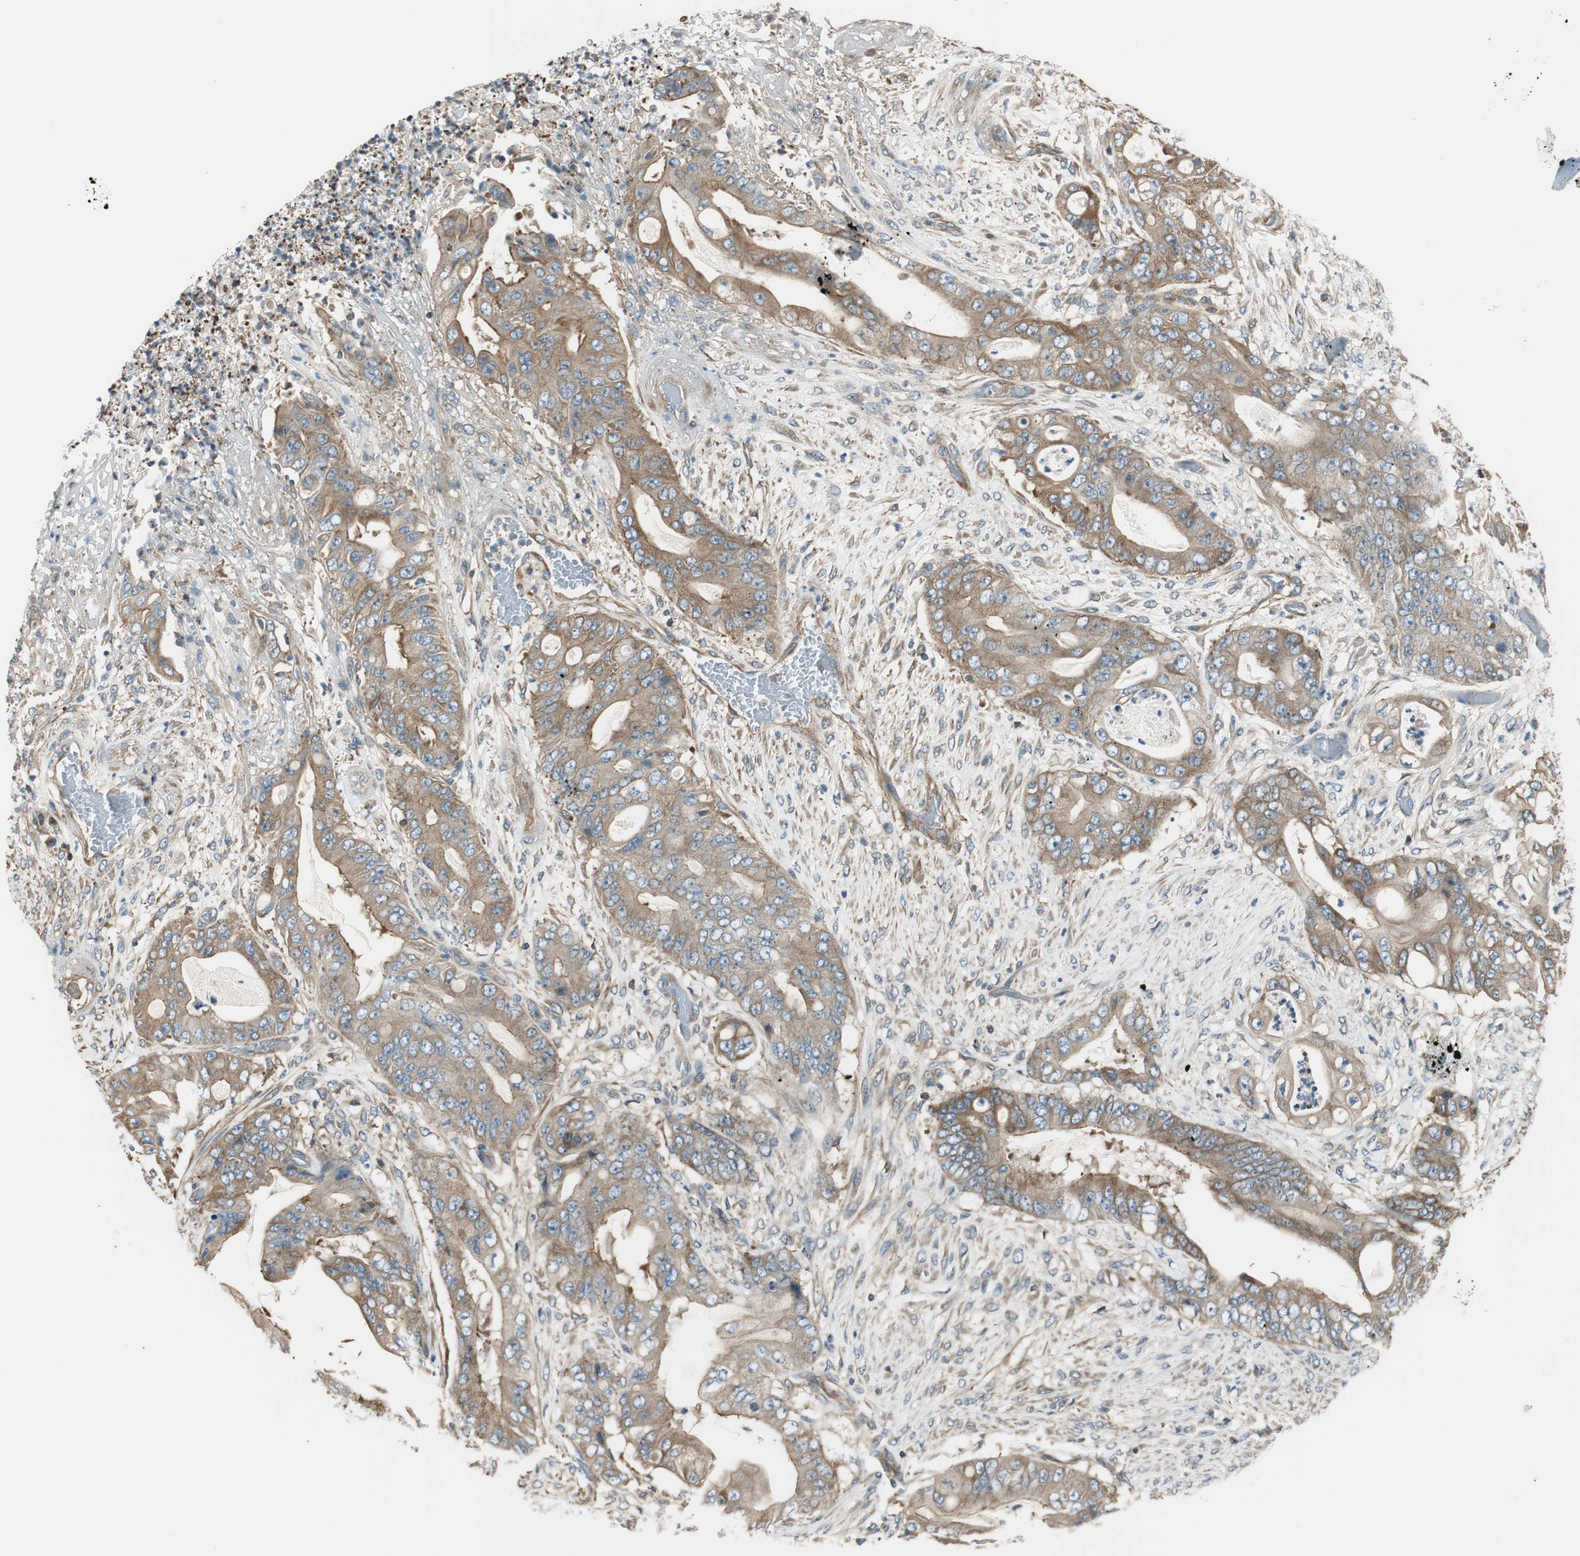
{"staining": {"intensity": "moderate", "quantity": ">75%", "location": "cytoplasmic/membranous"}, "tissue": "stomach cancer", "cell_type": "Tumor cells", "image_type": "cancer", "snomed": [{"axis": "morphology", "description": "Adenocarcinoma, NOS"}, {"axis": "topography", "description": "Stomach"}], "caption": "A photomicrograph of human stomach adenocarcinoma stained for a protein demonstrates moderate cytoplasmic/membranous brown staining in tumor cells.", "gene": "PI4K2B", "patient": {"sex": "female", "age": 73}}